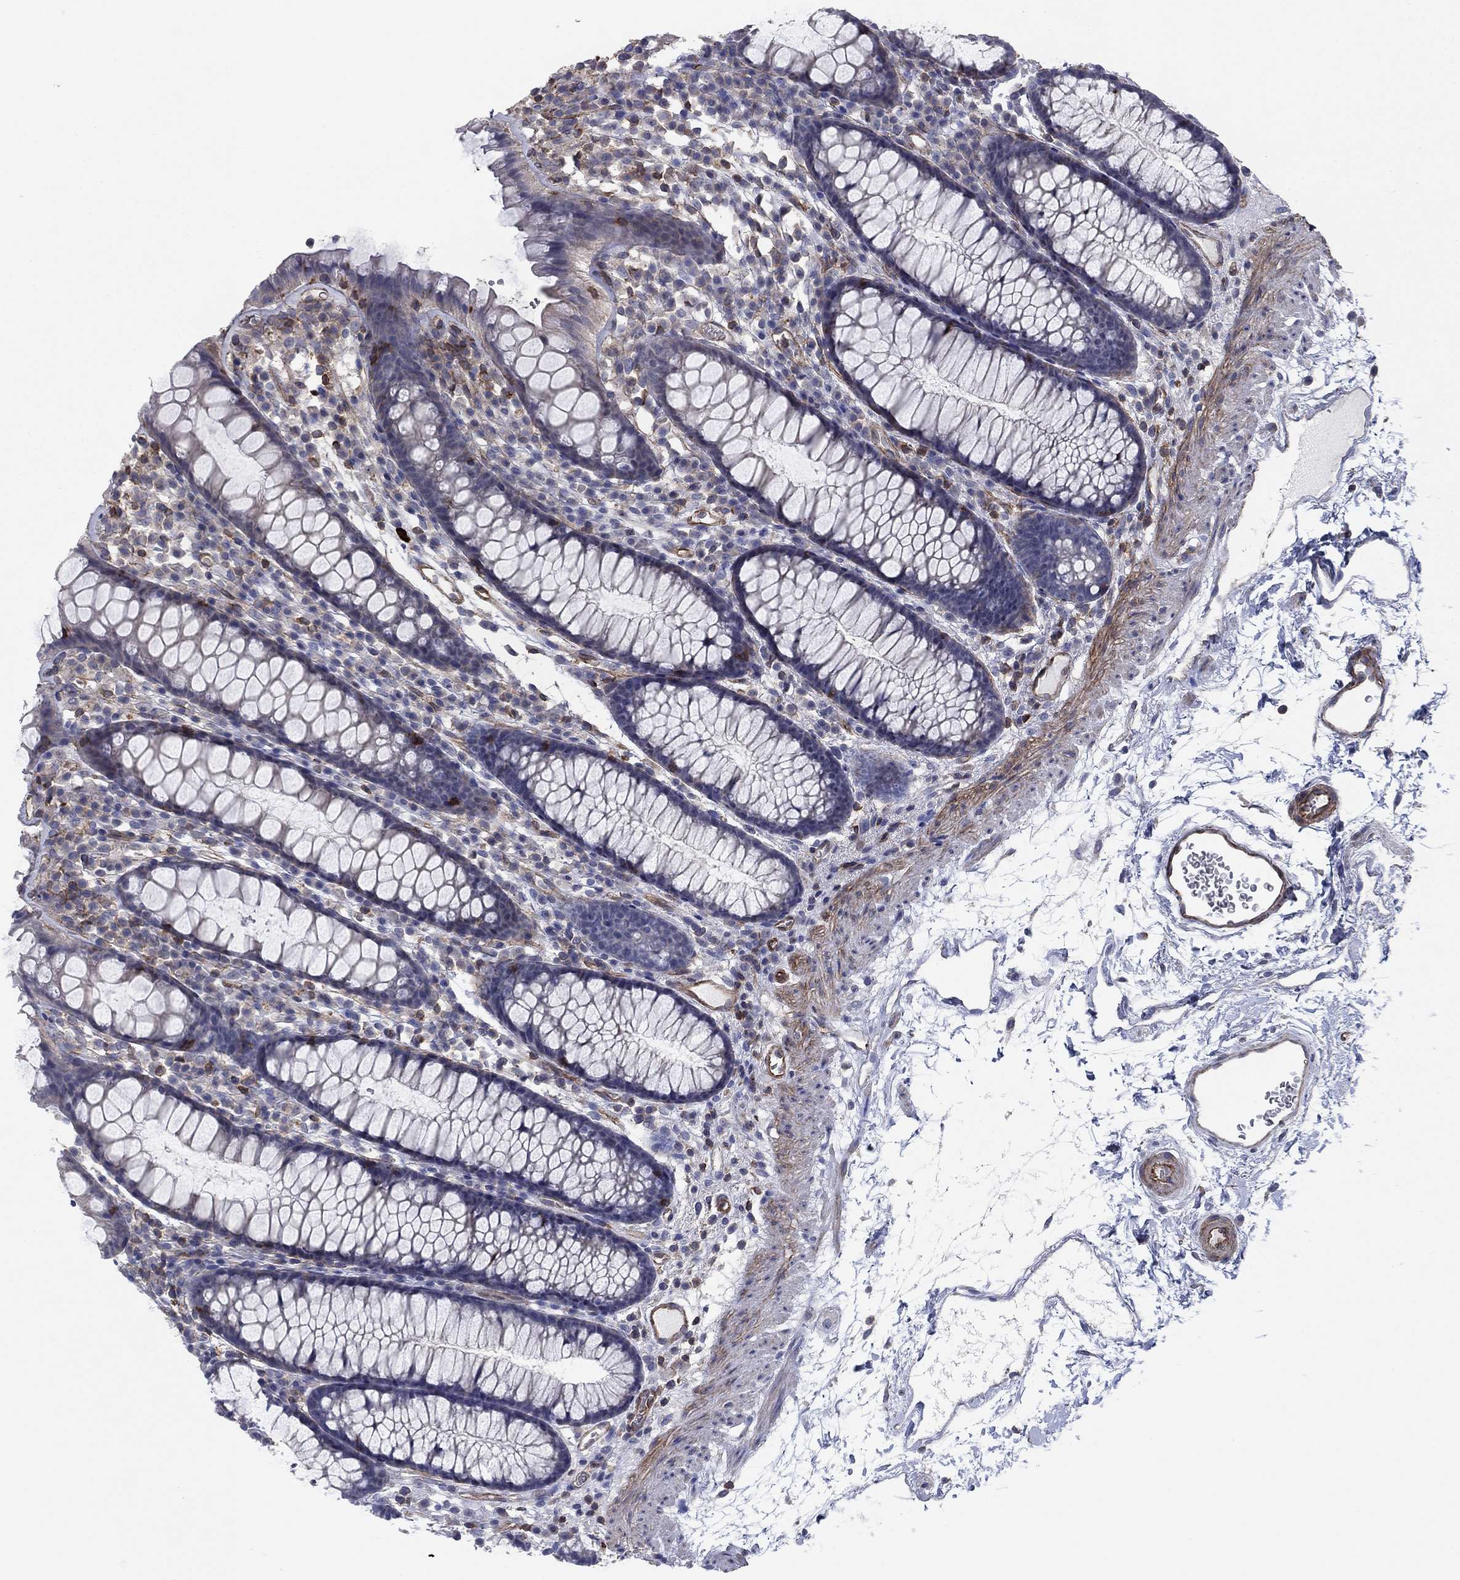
{"staining": {"intensity": "moderate", "quantity": "25%-75%", "location": "cytoplasmic/membranous"}, "tissue": "colon", "cell_type": "Endothelial cells", "image_type": "normal", "snomed": [{"axis": "morphology", "description": "Normal tissue, NOS"}, {"axis": "topography", "description": "Colon"}], "caption": "This is a photomicrograph of IHC staining of benign colon, which shows moderate staining in the cytoplasmic/membranous of endothelial cells.", "gene": "PSD4", "patient": {"sex": "male", "age": 76}}